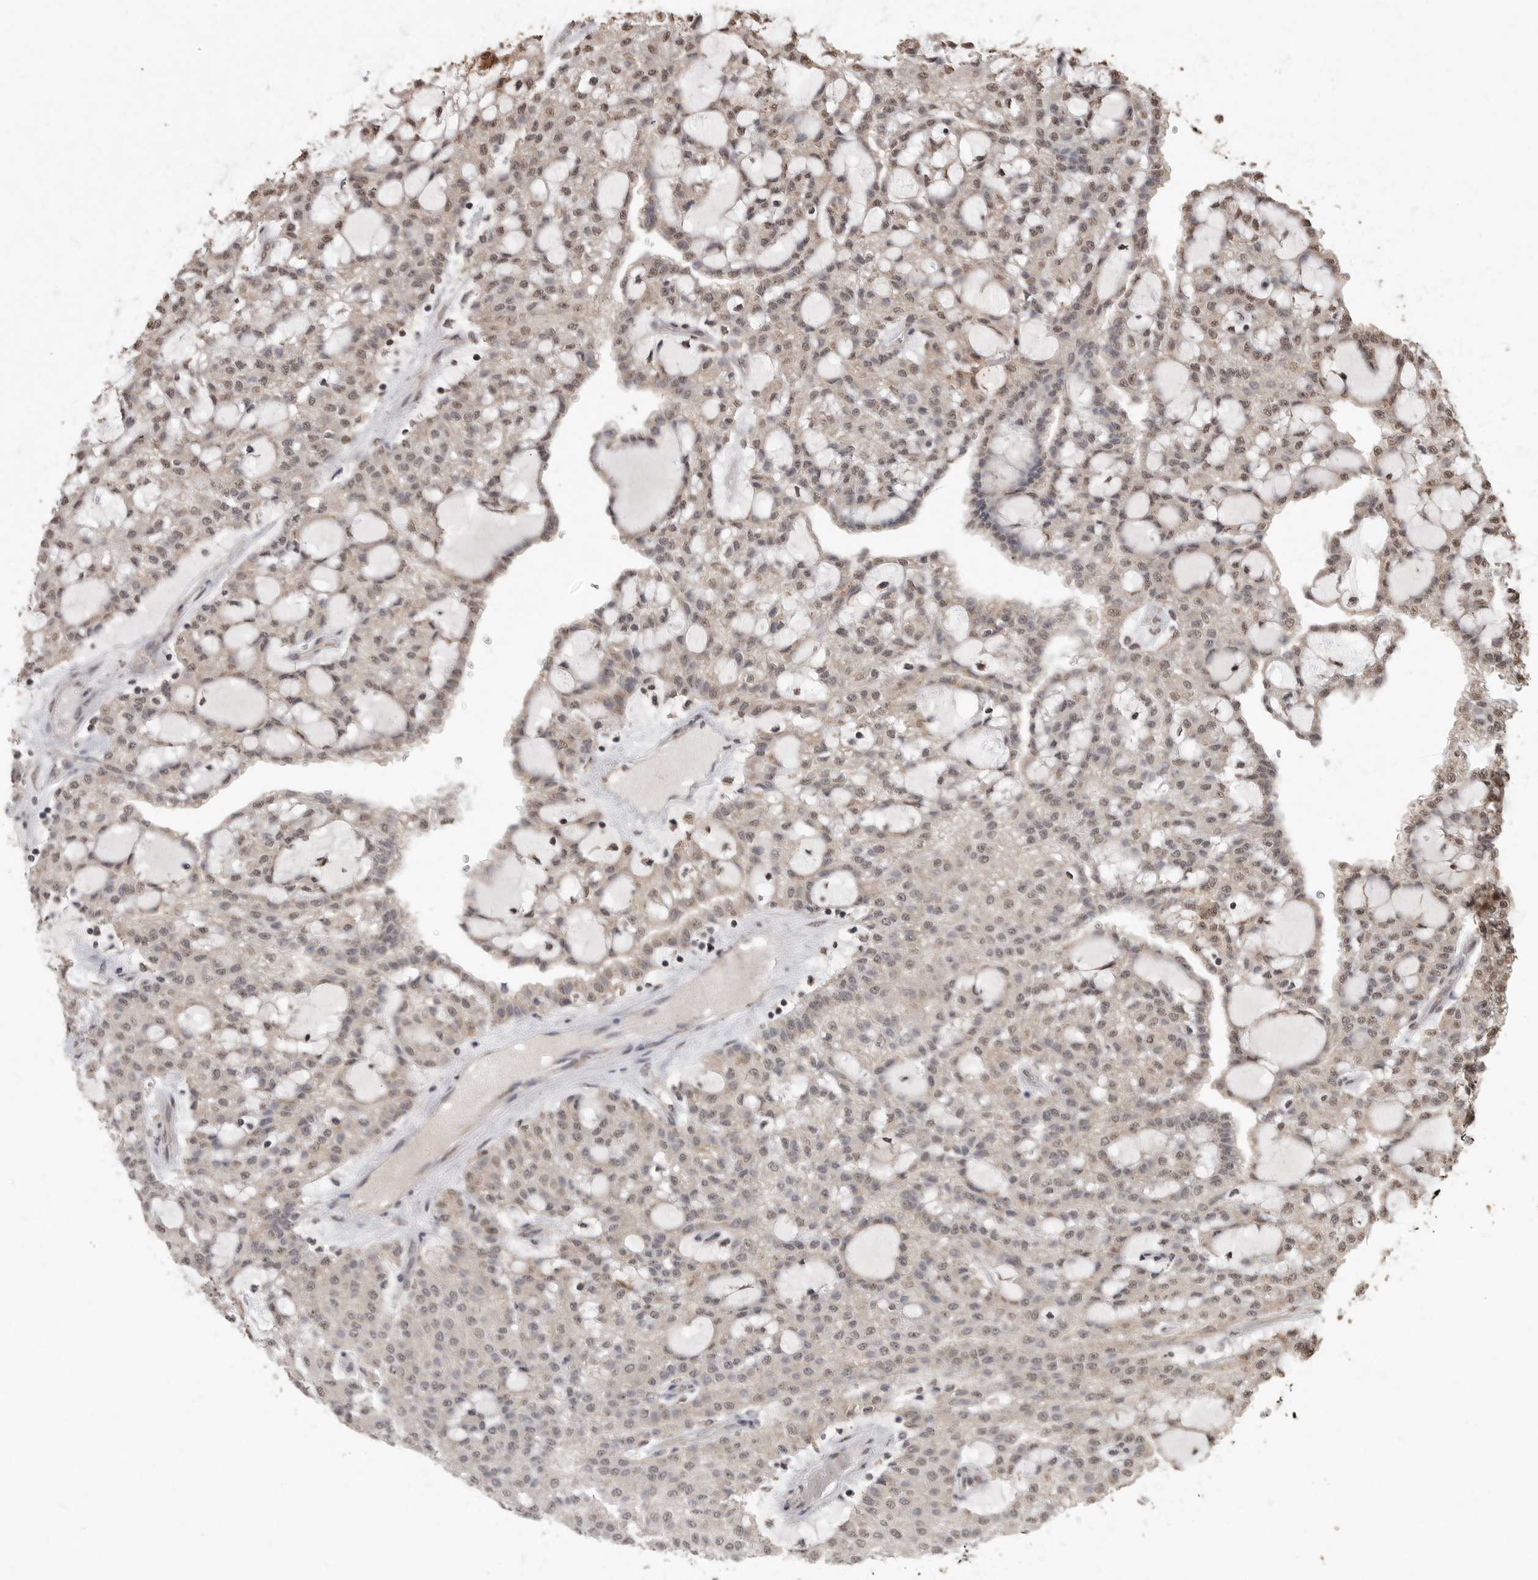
{"staining": {"intensity": "weak", "quantity": "25%-75%", "location": "nuclear"}, "tissue": "renal cancer", "cell_type": "Tumor cells", "image_type": "cancer", "snomed": [{"axis": "morphology", "description": "Adenocarcinoma, NOS"}, {"axis": "topography", "description": "Kidney"}], "caption": "The photomicrograph reveals immunohistochemical staining of renal adenocarcinoma. There is weak nuclear staining is seen in approximately 25%-75% of tumor cells.", "gene": "MAFG", "patient": {"sex": "male", "age": 63}}